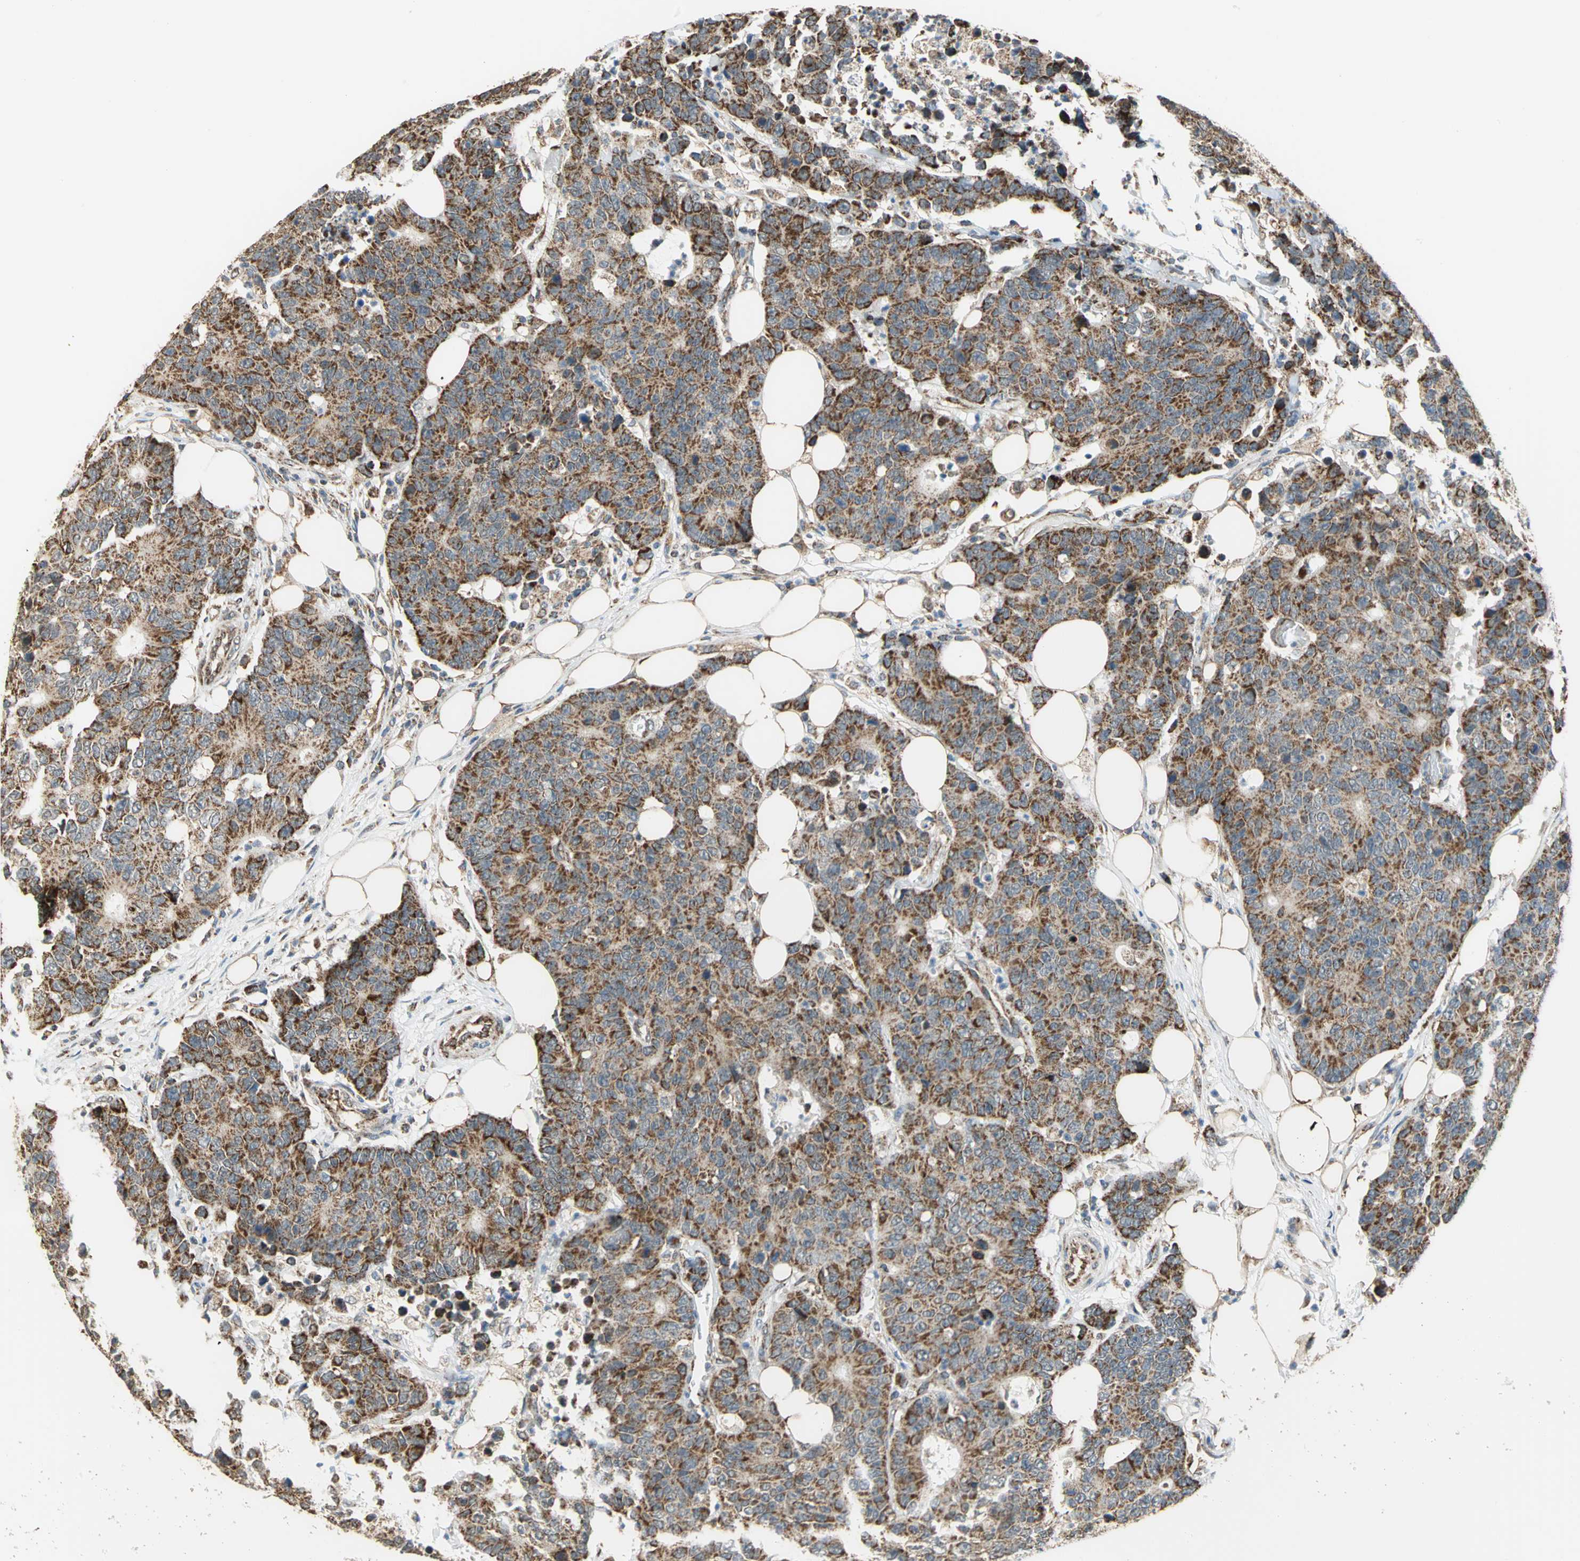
{"staining": {"intensity": "moderate", "quantity": ">75%", "location": "cytoplasmic/membranous"}, "tissue": "colorectal cancer", "cell_type": "Tumor cells", "image_type": "cancer", "snomed": [{"axis": "morphology", "description": "Adenocarcinoma, NOS"}, {"axis": "topography", "description": "Colon"}], "caption": "An immunohistochemistry histopathology image of neoplastic tissue is shown. Protein staining in brown shows moderate cytoplasmic/membranous positivity in colorectal cancer within tumor cells.", "gene": "MRPS22", "patient": {"sex": "female", "age": 86}}